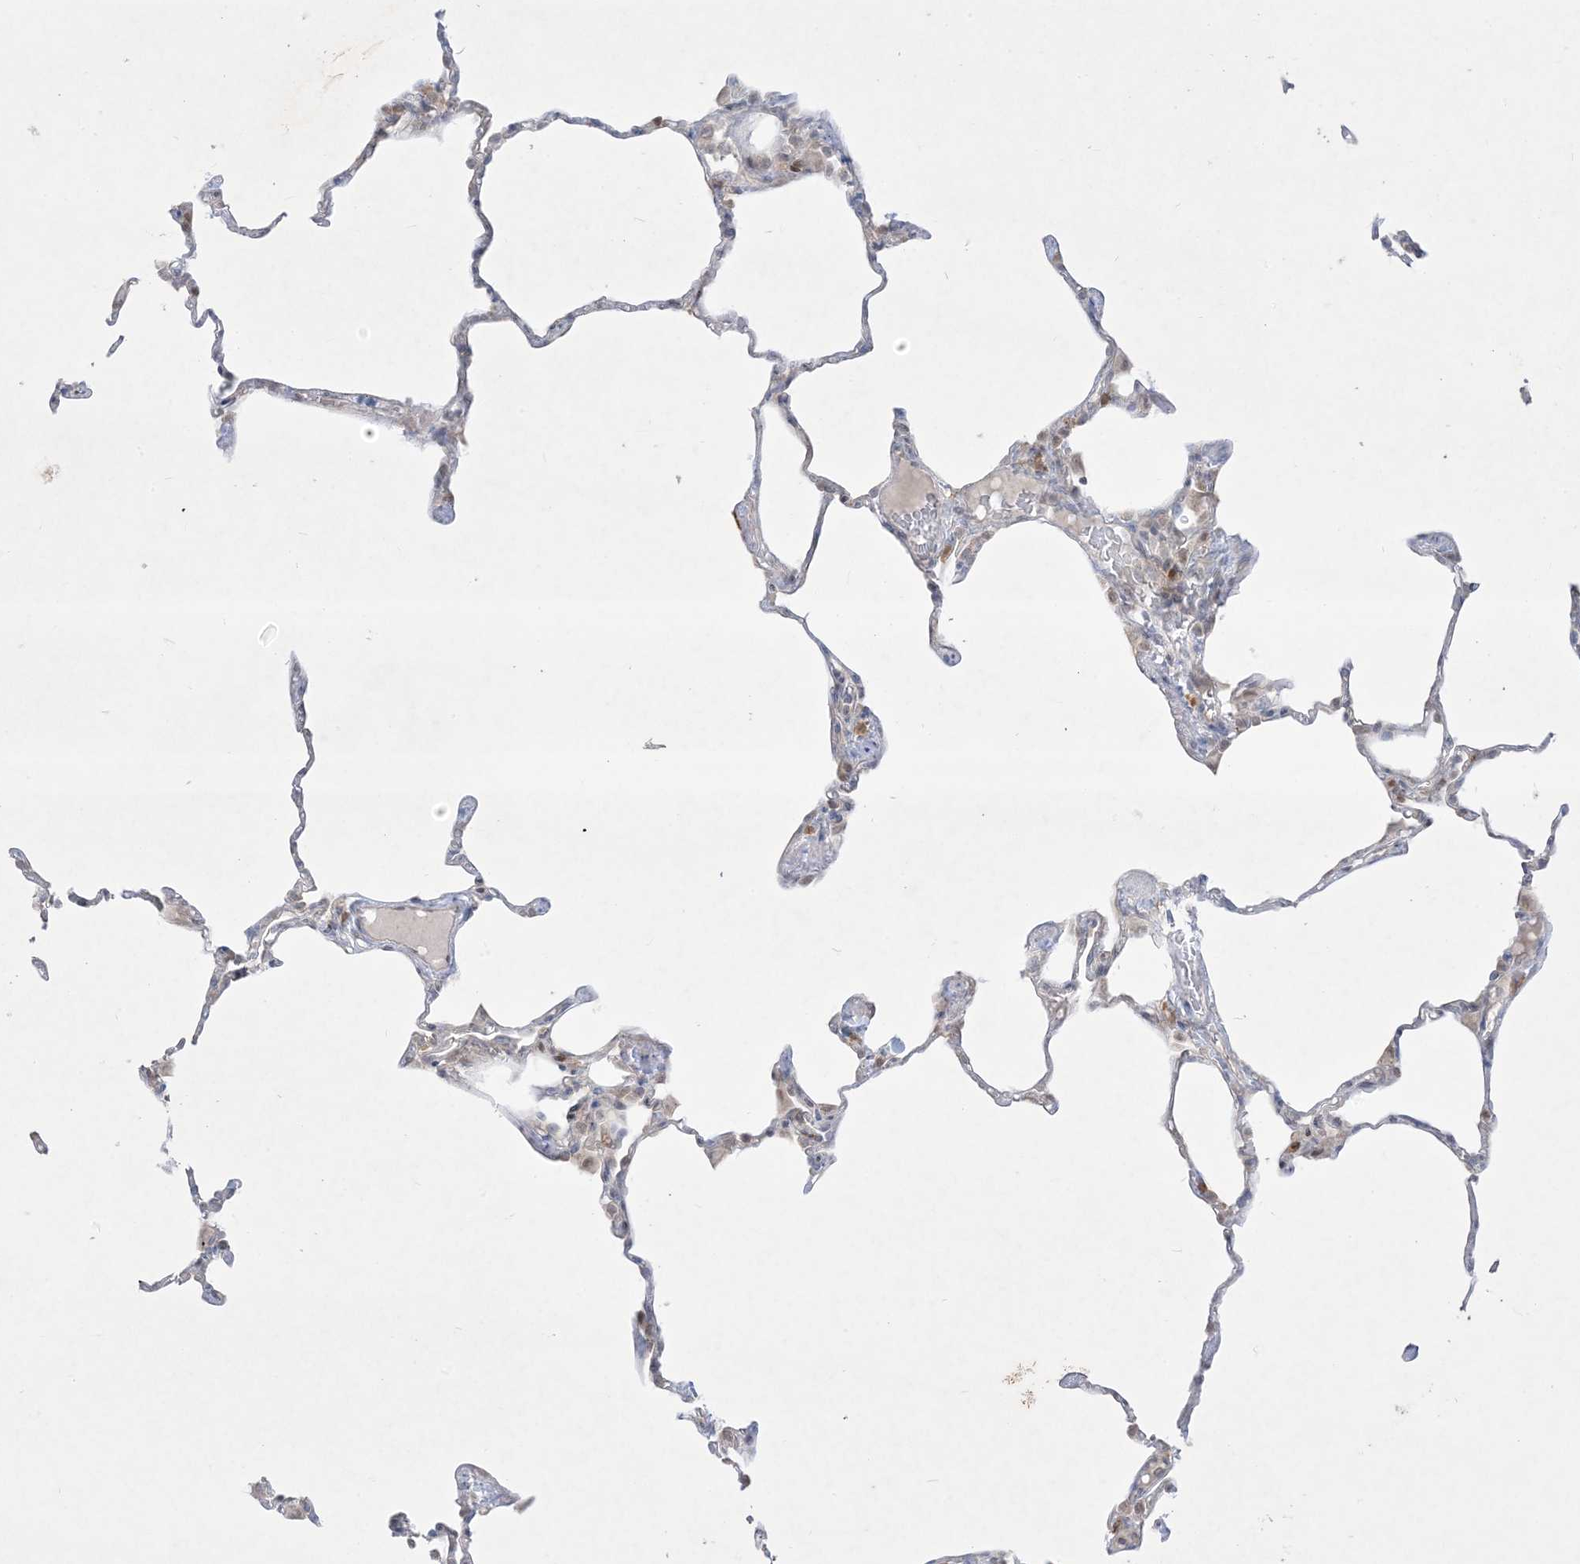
{"staining": {"intensity": "negative", "quantity": "none", "location": "none"}, "tissue": "lung", "cell_type": "Alveolar cells", "image_type": "normal", "snomed": [{"axis": "morphology", "description": "Normal tissue, NOS"}, {"axis": "topography", "description": "Lung"}], "caption": "High magnification brightfield microscopy of benign lung stained with DAB (brown) and counterstained with hematoxylin (blue): alveolar cells show no significant staining. (DAB IHC visualized using brightfield microscopy, high magnification).", "gene": "BHLHE40", "patient": {"sex": "male", "age": 20}}